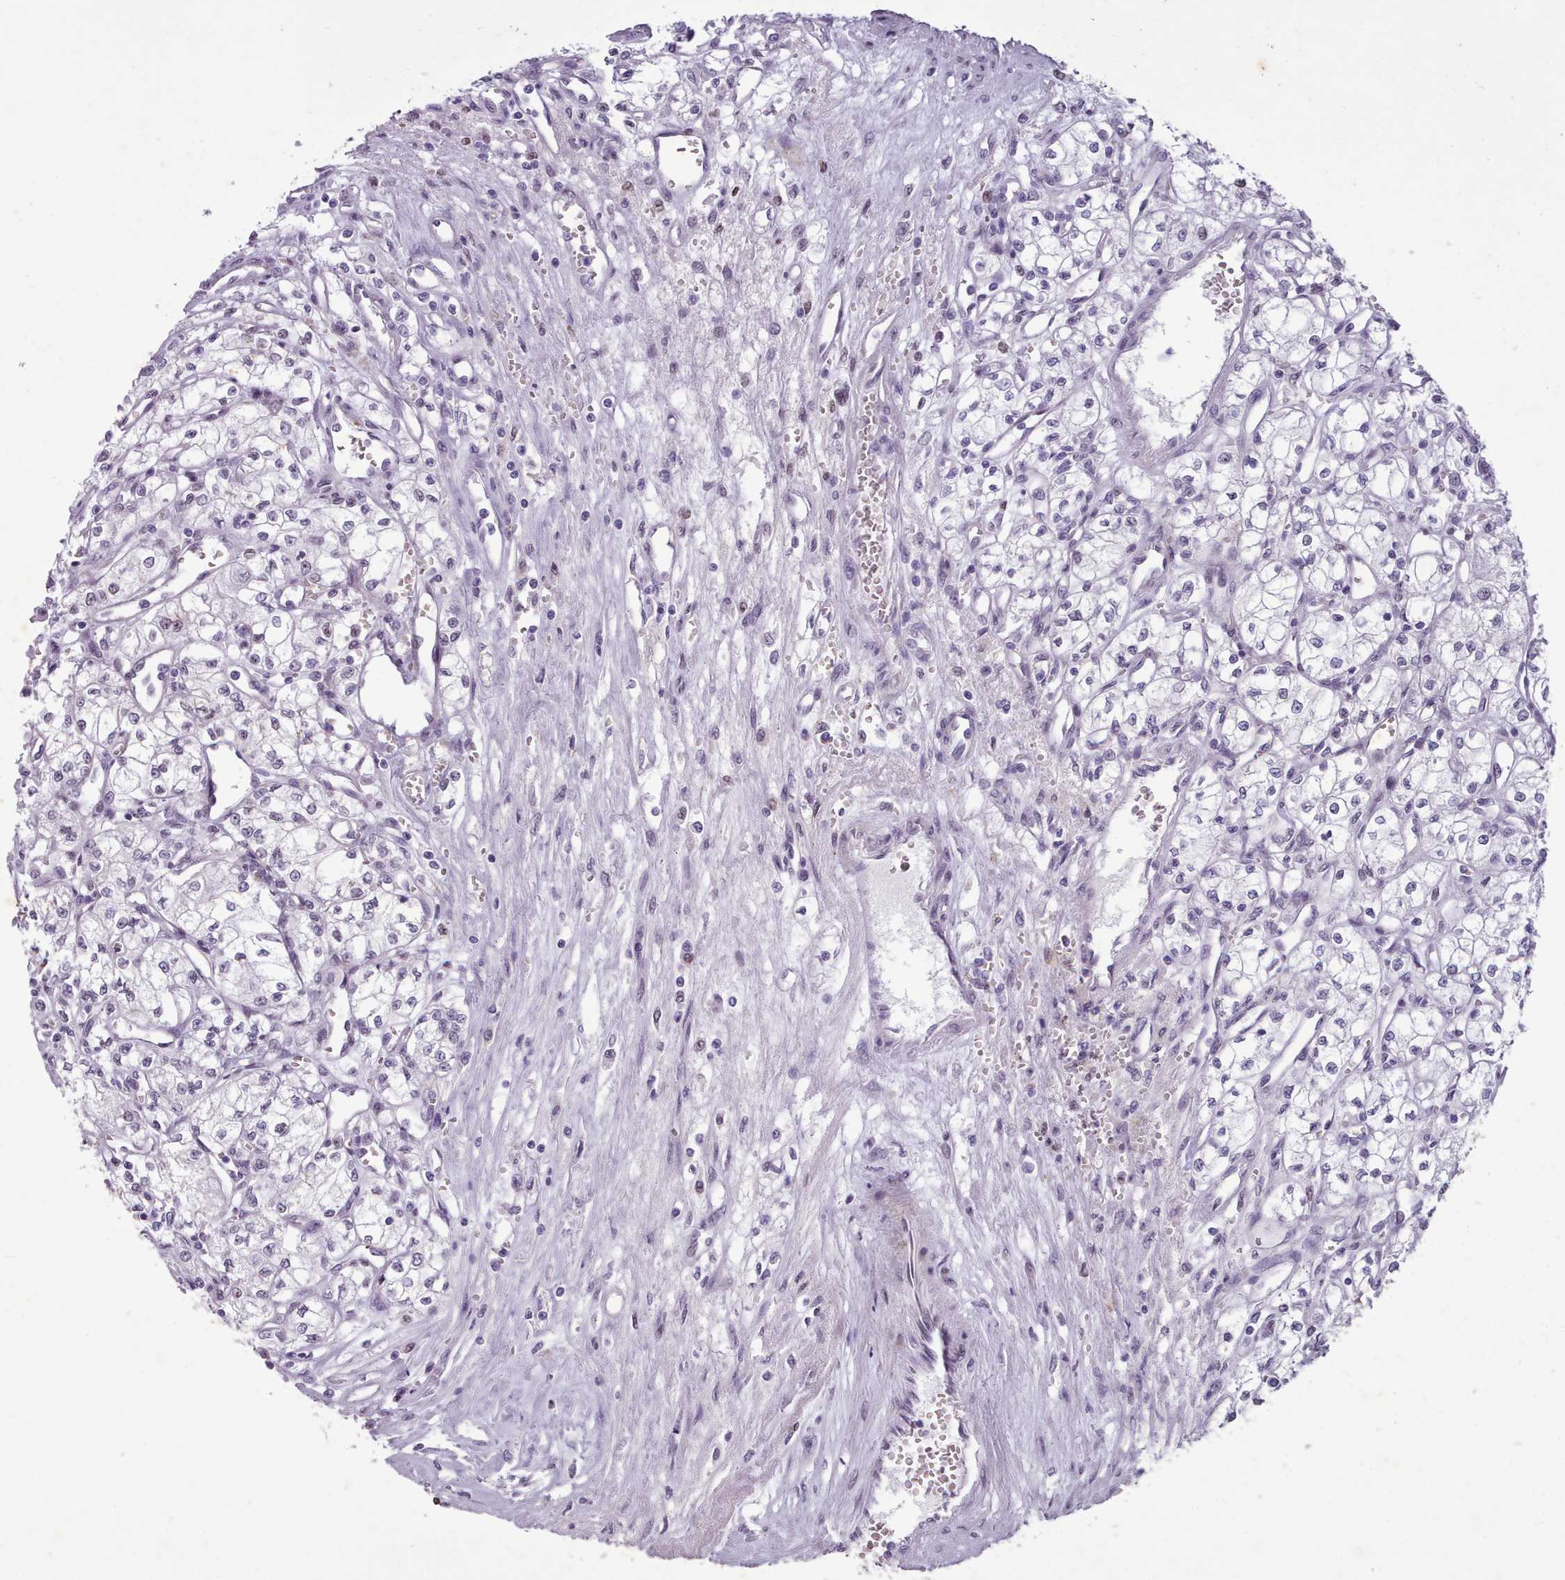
{"staining": {"intensity": "negative", "quantity": "none", "location": "none"}, "tissue": "renal cancer", "cell_type": "Tumor cells", "image_type": "cancer", "snomed": [{"axis": "morphology", "description": "Adenocarcinoma, NOS"}, {"axis": "topography", "description": "Kidney"}], "caption": "Image shows no significant protein expression in tumor cells of renal cancer.", "gene": "KCNT2", "patient": {"sex": "male", "age": 59}}